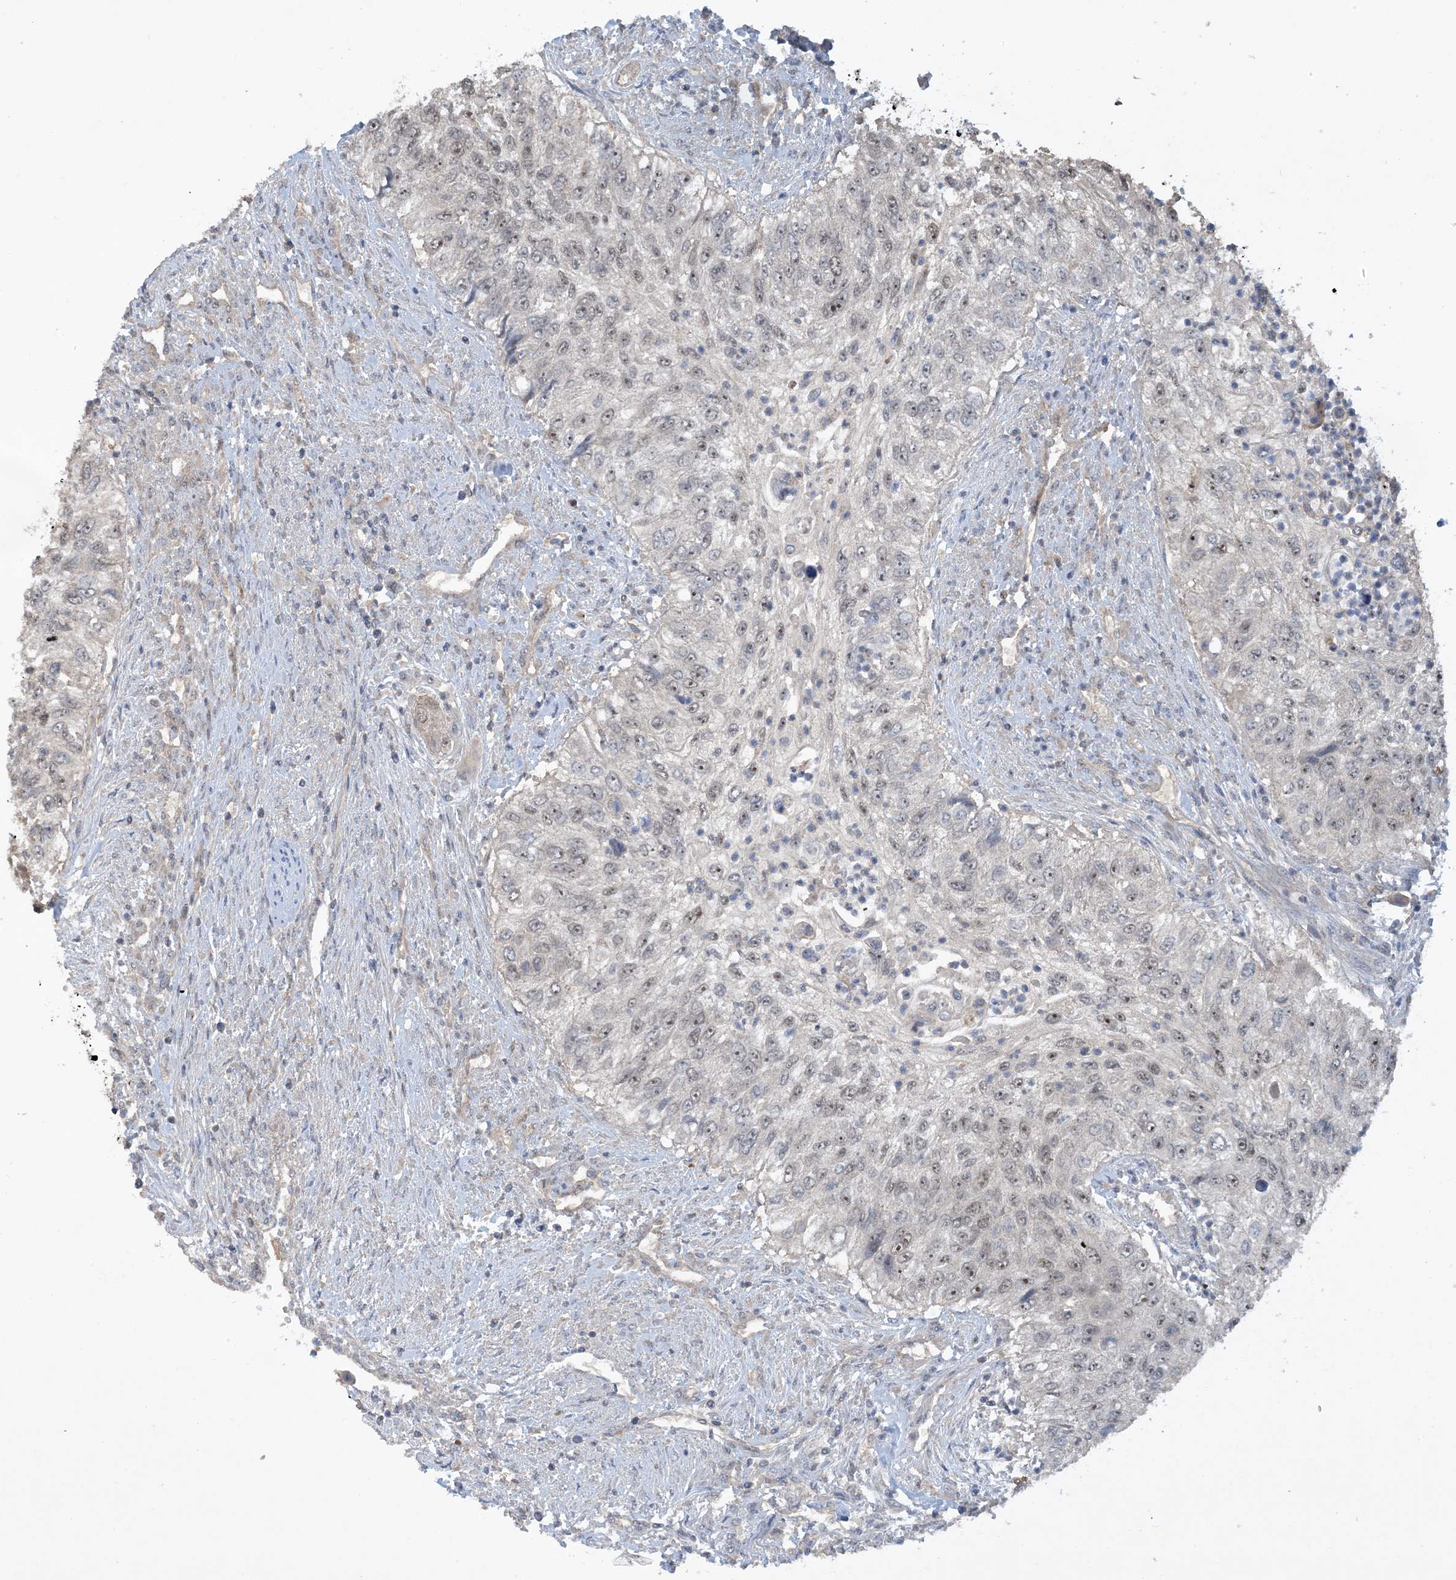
{"staining": {"intensity": "weak", "quantity": "25%-75%", "location": "nuclear"}, "tissue": "urothelial cancer", "cell_type": "Tumor cells", "image_type": "cancer", "snomed": [{"axis": "morphology", "description": "Urothelial carcinoma, High grade"}, {"axis": "topography", "description": "Urinary bladder"}], "caption": "Protein expression analysis of high-grade urothelial carcinoma shows weak nuclear staining in about 25%-75% of tumor cells.", "gene": "UBE2E1", "patient": {"sex": "female", "age": 60}}